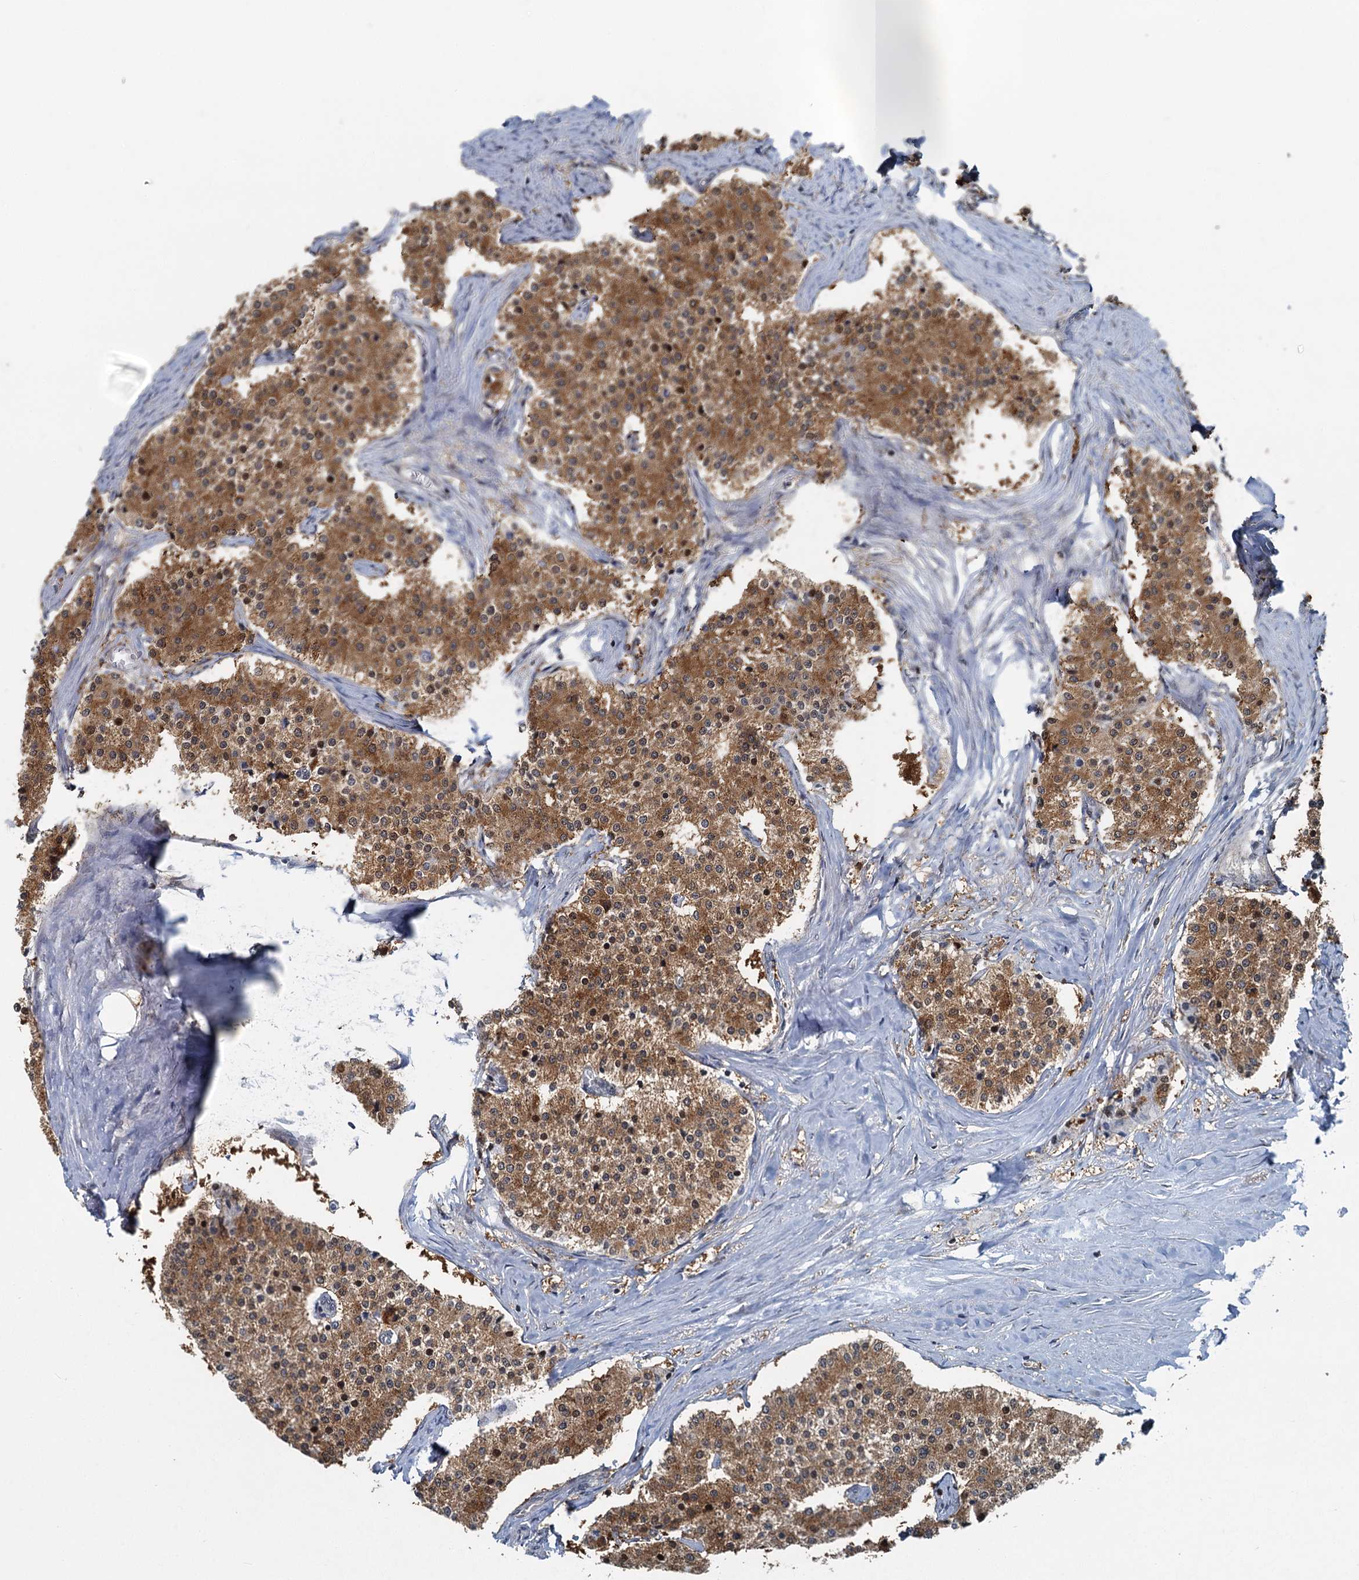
{"staining": {"intensity": "moderate", "quantity": ">75%", "location": "cytoplasmic/membranous"}, "tissue": "carcinoid", "cell_type": "Tumor cells", "image_type": "cancer", "snomed": [{"axis": "morphology", "description": "Carcinoid, malignant, NOS"}, {"axis": "topography", "description": "Colon"}], "caption": "Approximately >75% of tumor cells in carcinoid exhibit moderate cytoplasmic/membranous protein expression as visualized by brown immunohistochemical staining.", "gene": "GPI", "patient": {"sex": "female", "age": 52}}